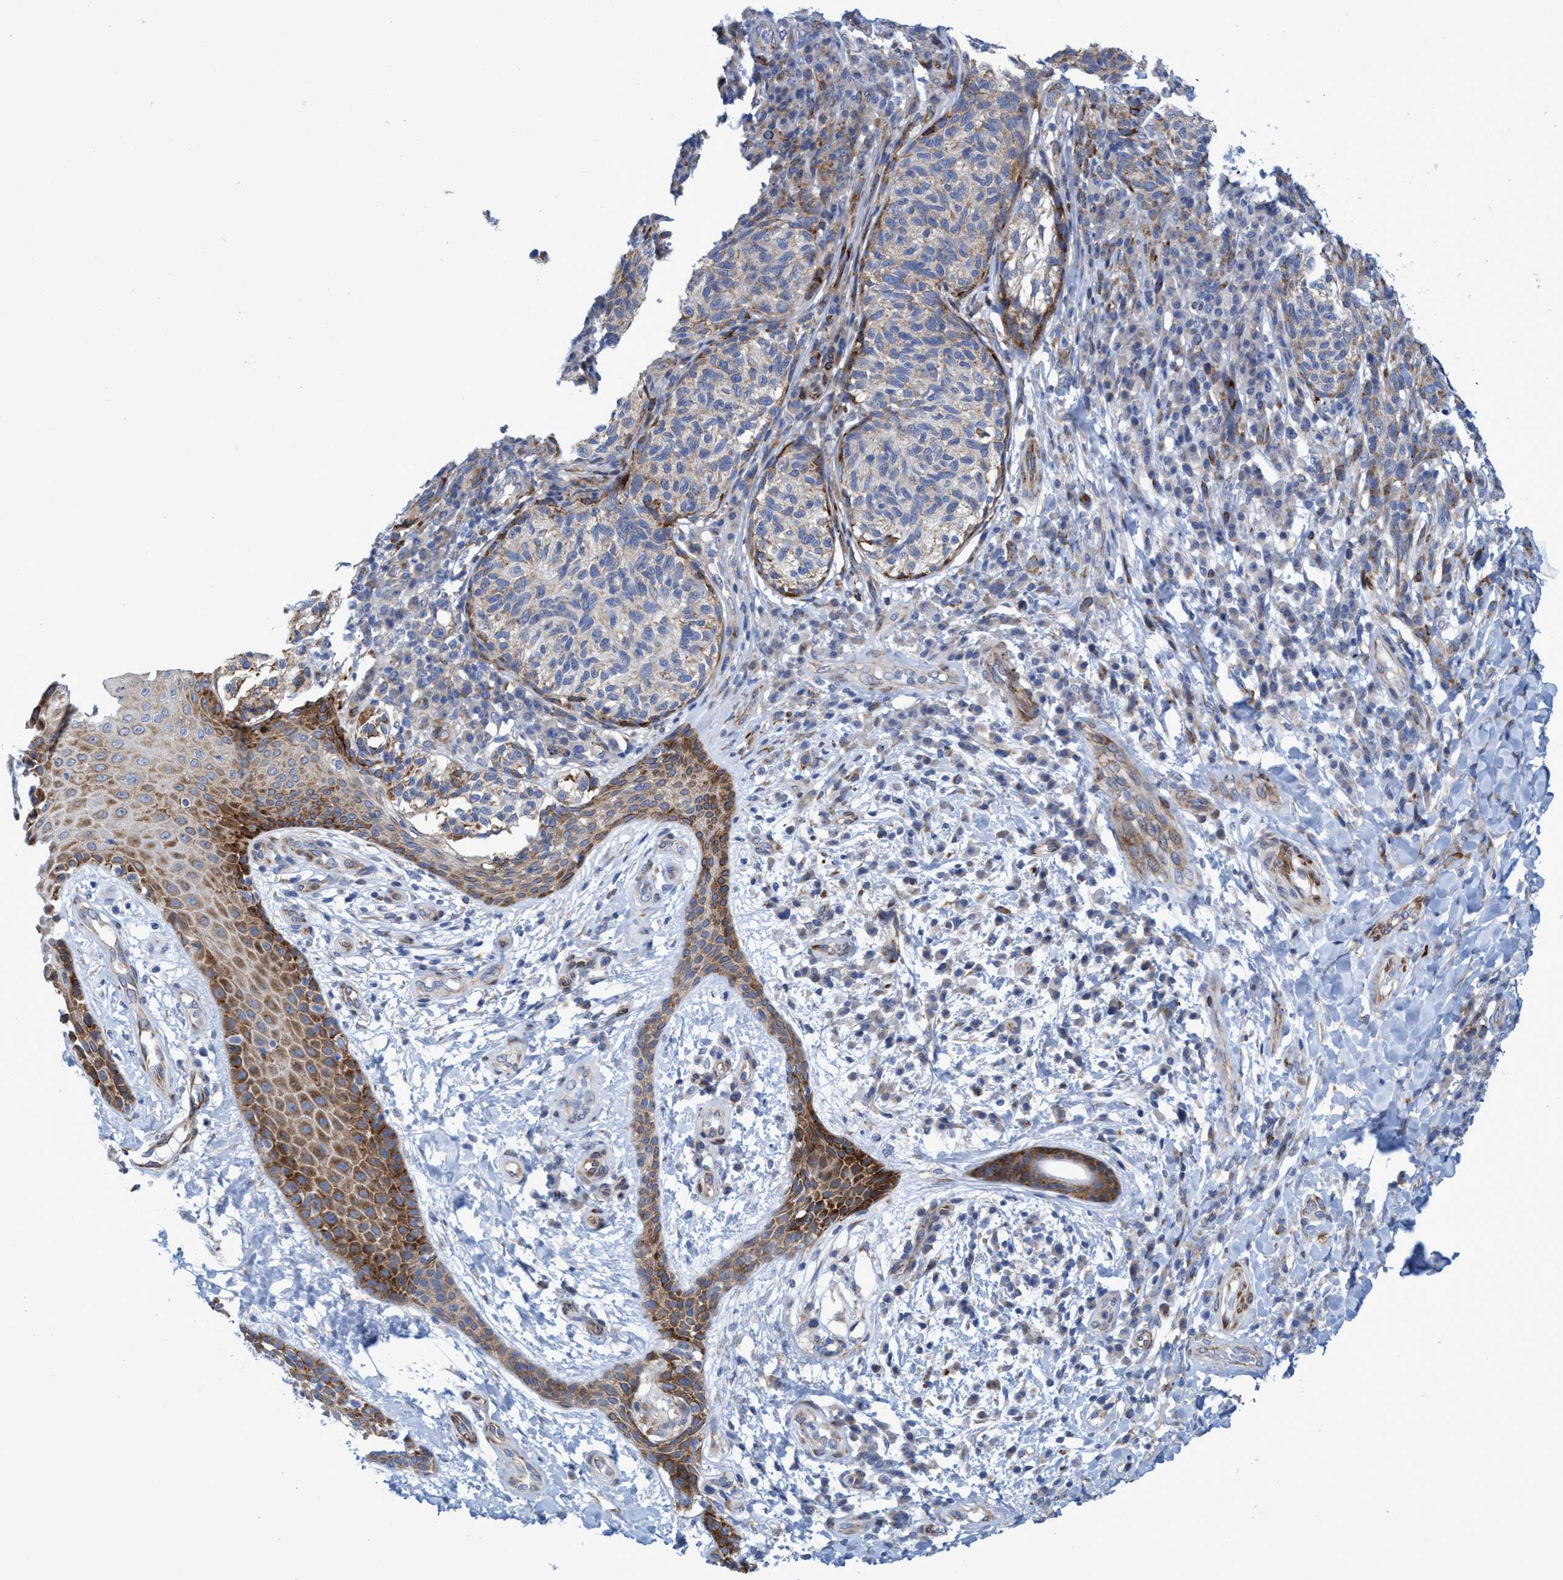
{"staining": {"intensity": "weak", "quantity": "<25%", "location": "cytoplasmic/membranous"}, "tissue": "melanoma", "cell_type": "Tumor cells", "image_type": "cancer", "snomed": [{"axis": "morphology", "description": "Malignant melanoma, NOS"}, {"axis": "topography", "description": "Skin"}], "caption": "Immunohistochemical staining of malignant melanoma demonstrates no significant staining in tumor cells.", "gene": "R3HCC1", "patient": {"sex": "female", "age": 73}}